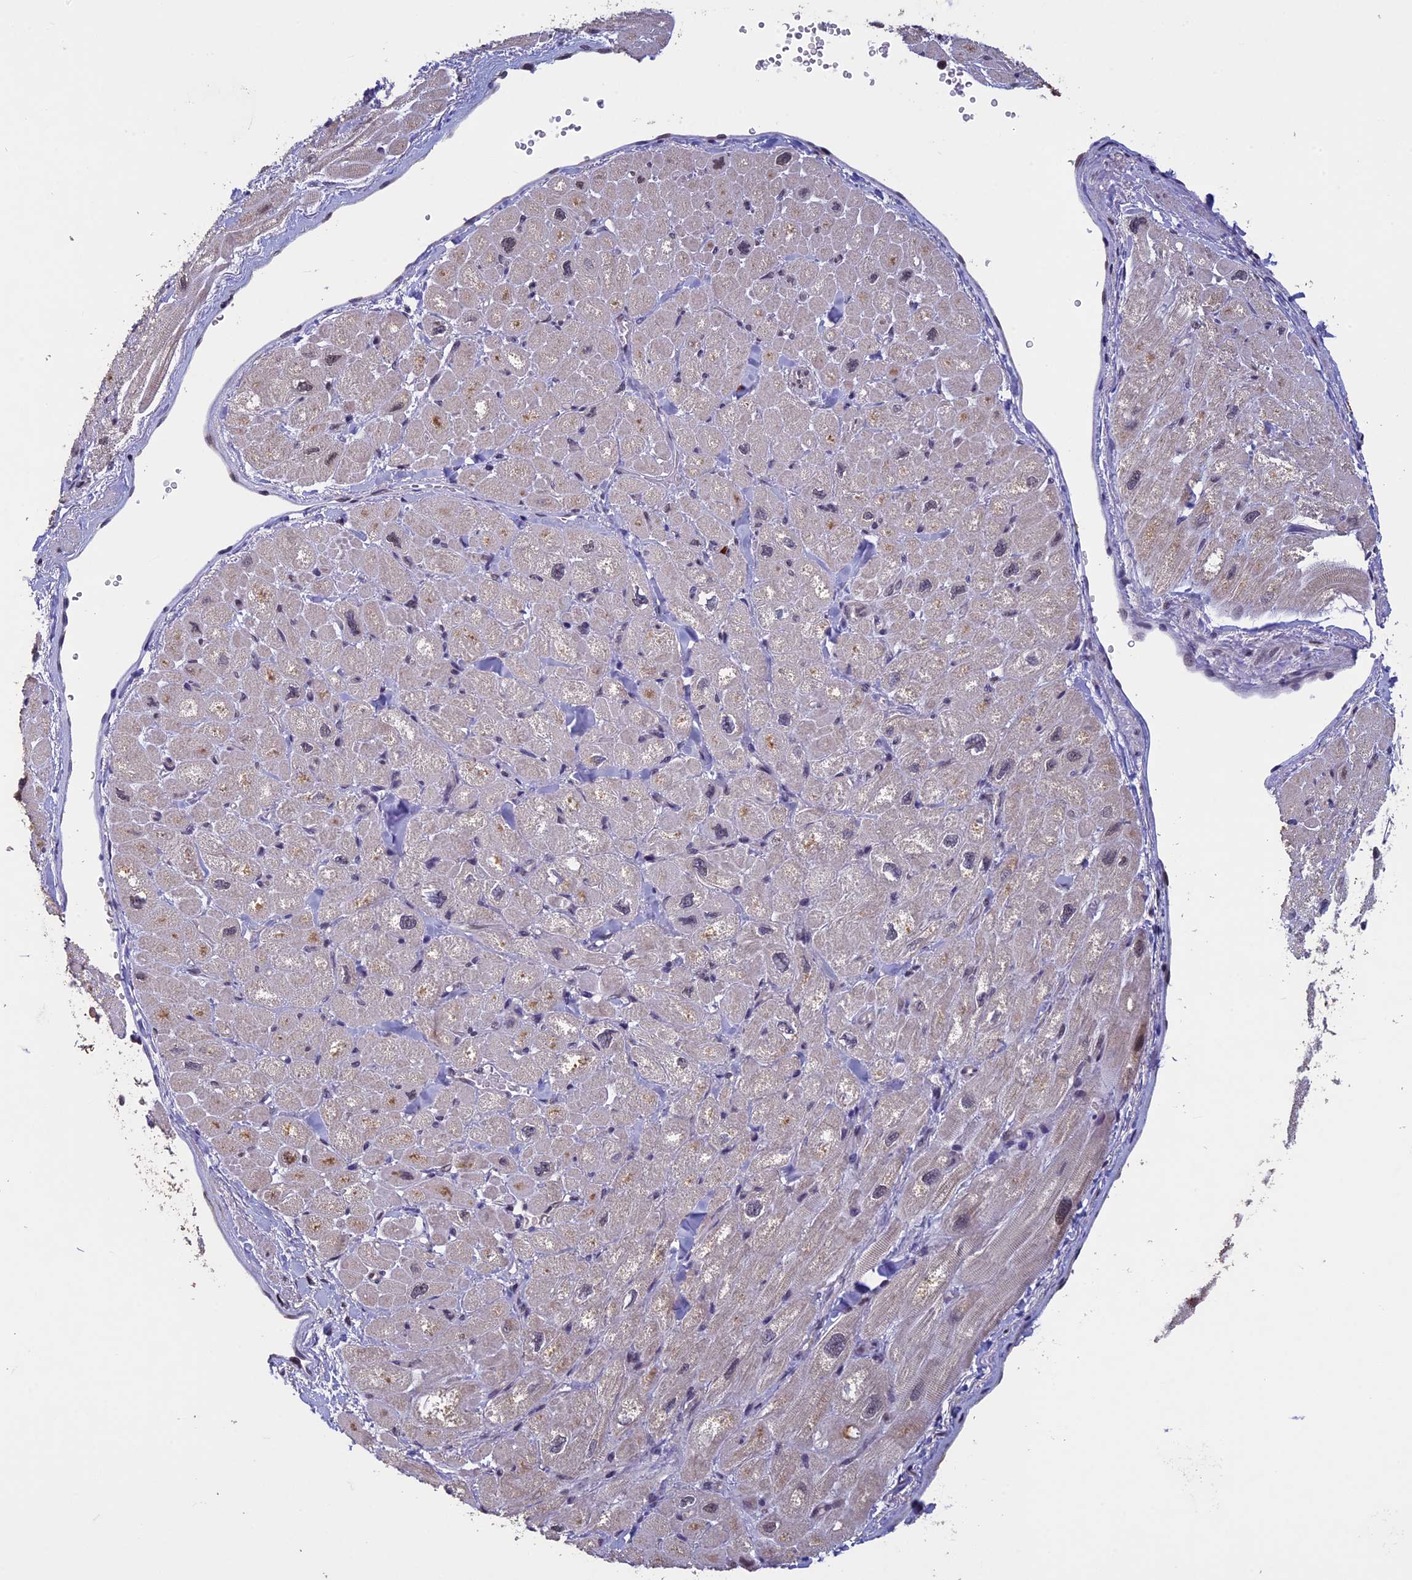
{"staining": {"intensity": "moderate", "quantity": "<25%", "location": "cytoplasmic/membranous"}, "tissue": "heart muscle", "cell_type": "Cardiomyocytes", "image_type": "normal", "snomed": [{"axis": "morphology", "description": "Normal tissue, NOS"}, {"axis": "topography", "description": "Heart"}], "caption": "Protein staining shows moderate cytoplasmic/membranous positivity in about <25% of cardiomyocytes in unremarkable heart muscle.", "gene": "RNF40", "patient": {"sex": "male", "age": 65}}